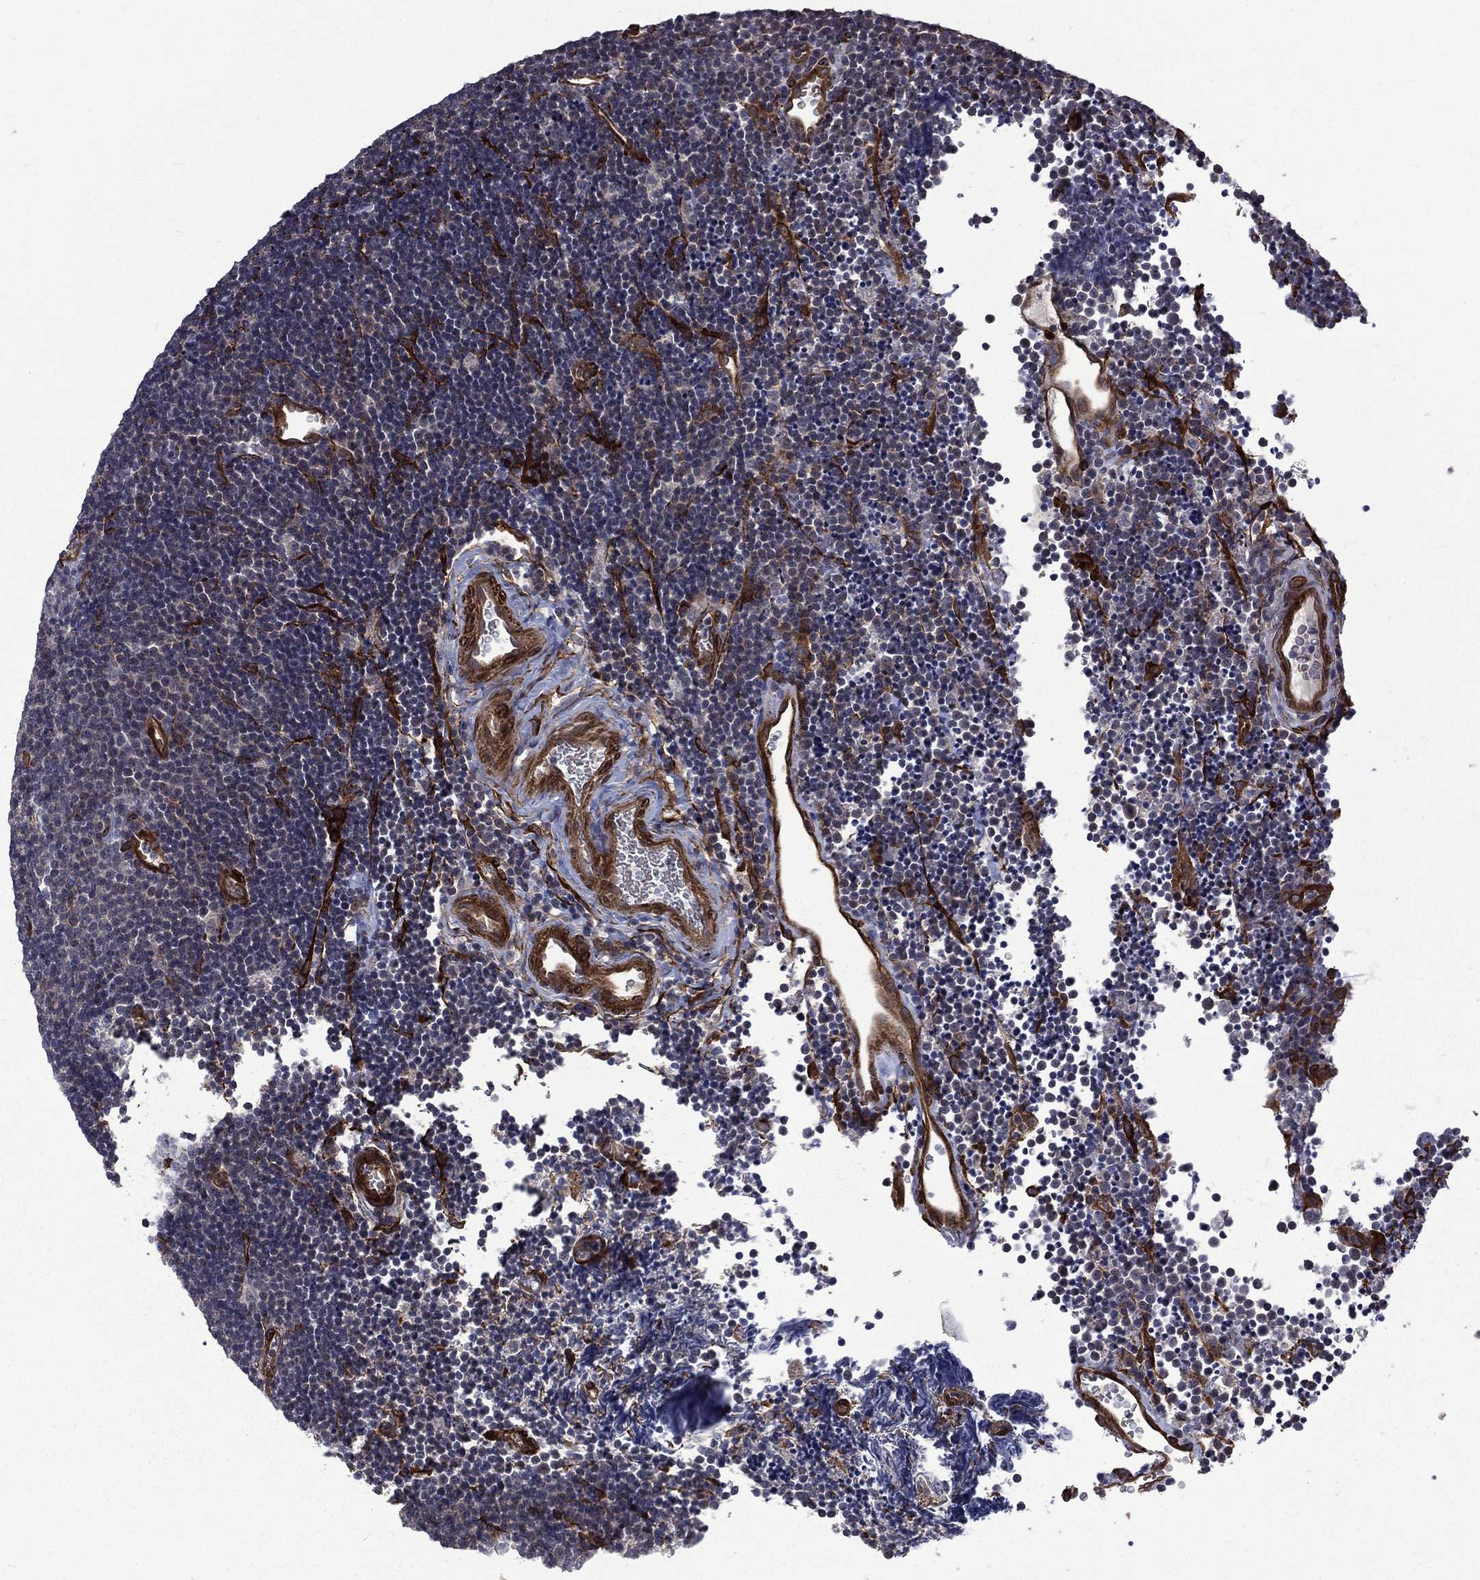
{"staining": {"intensity": "negative", "quantity": "none", "location": "none"}, "tissue": "lymphoma", "cell_type": "Tumor cells", "image_type": "cancer", "snomed": [{"axis": "morphology", "description": "Malignant lymphoma, non-Hodgkin's type, Low grade"}, {"axis": "topography", "description": "Brain"}], "caption": "A high-resolution histopathology image shows immunohistochemistry (IHC) staining of low-grade malignant lymphoma, non-Hodgkin's type, which exhibits no significant positivity in tumor cells.", "gene": "PPFIBP1", "patient": {"sex": "female", "age": 66}}